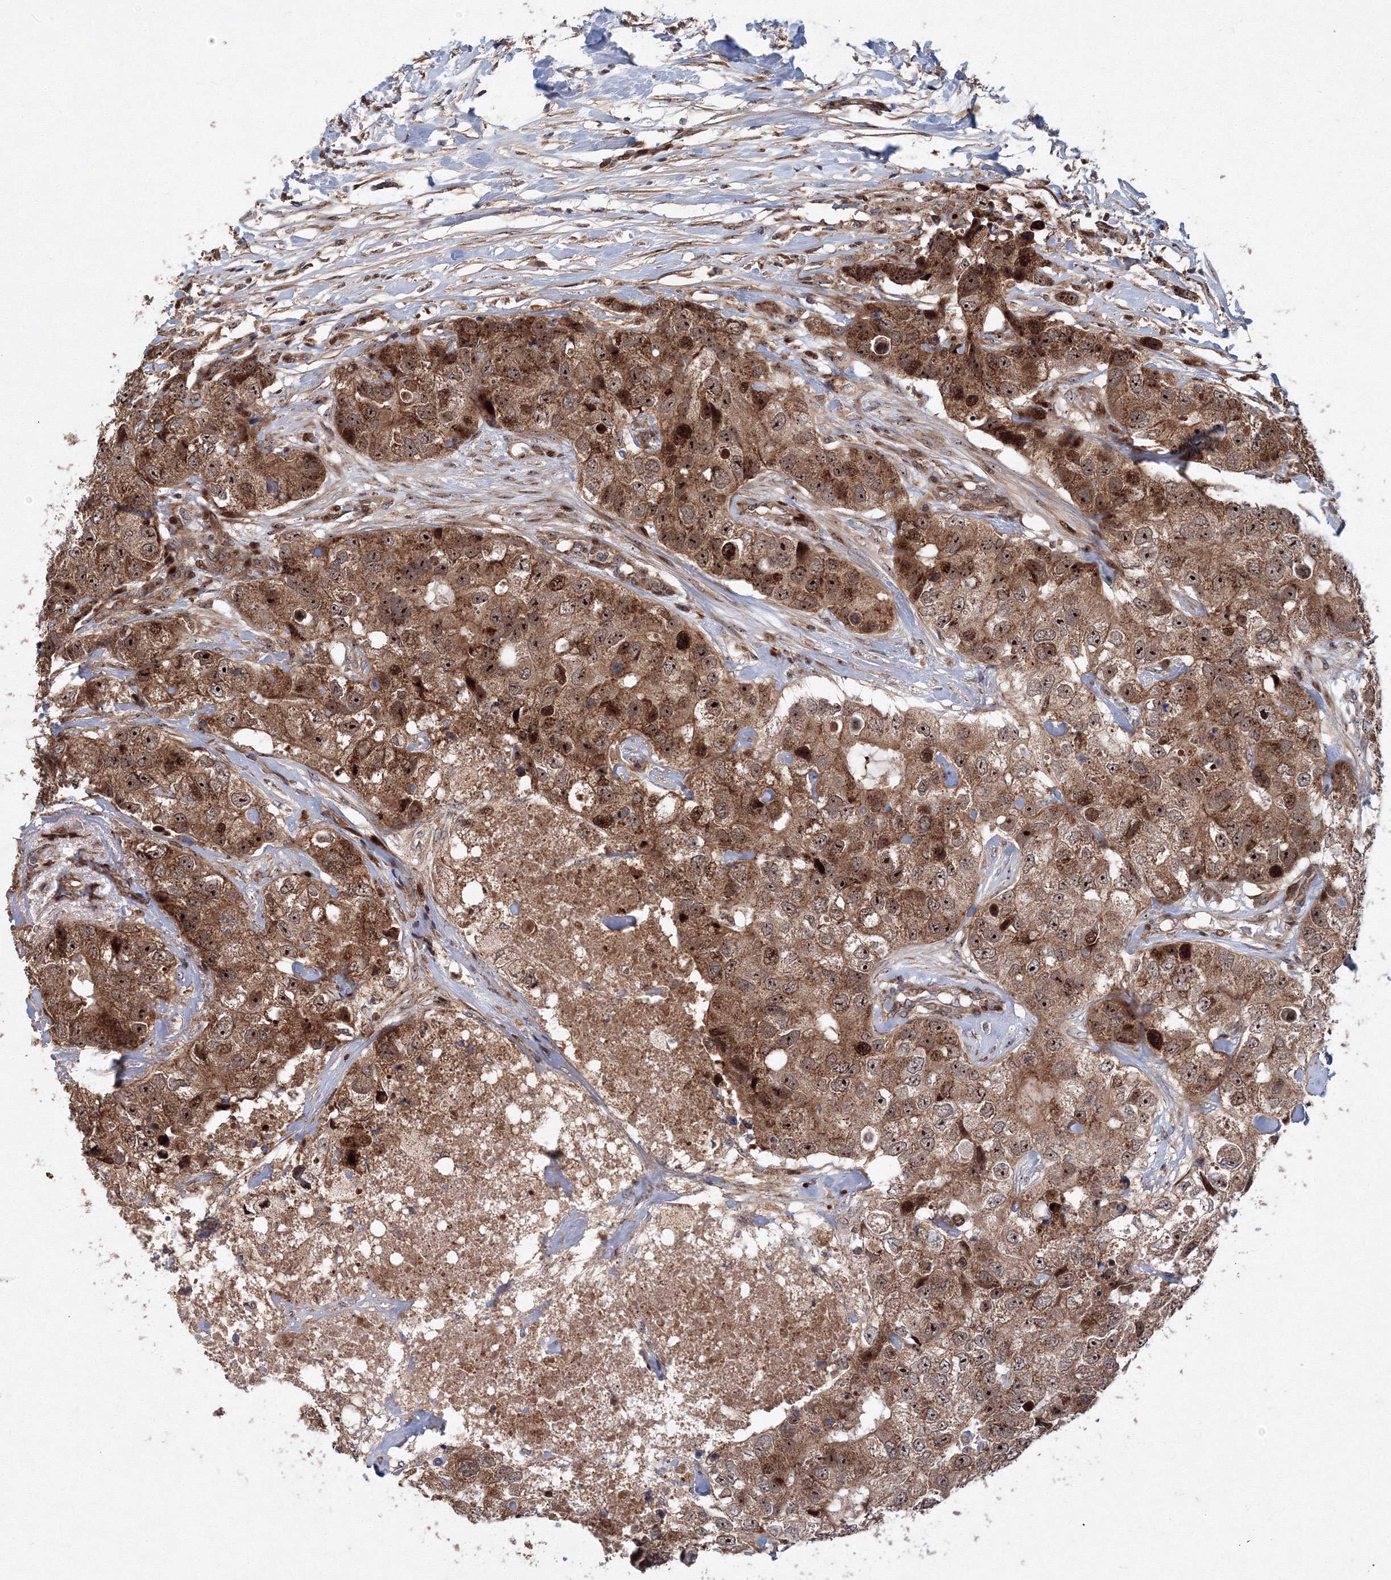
{"staining": {"intensity": "strong", "quantity": ">75%", "location": "cytoplasmic/membranous,nuclear"}, "tissue": "breast cancer", "cell_type": "Tumor cells", "image_type": "cancer", "snomed": [{"axis": "morphology", "description": "Duct carcinoma"}, {"axis": "topography", "description": "Breast"}], "caption": "Brown immunohistochemical staining in breast cancer (intraductal carcinoma) displays strong cytoplasmic/membranous and nuclear staining in about >75% of tumor cells. Nuclei are stained in blue.", "gene": "ANKAR", "patient": {"sex": "female", "age": 62}}